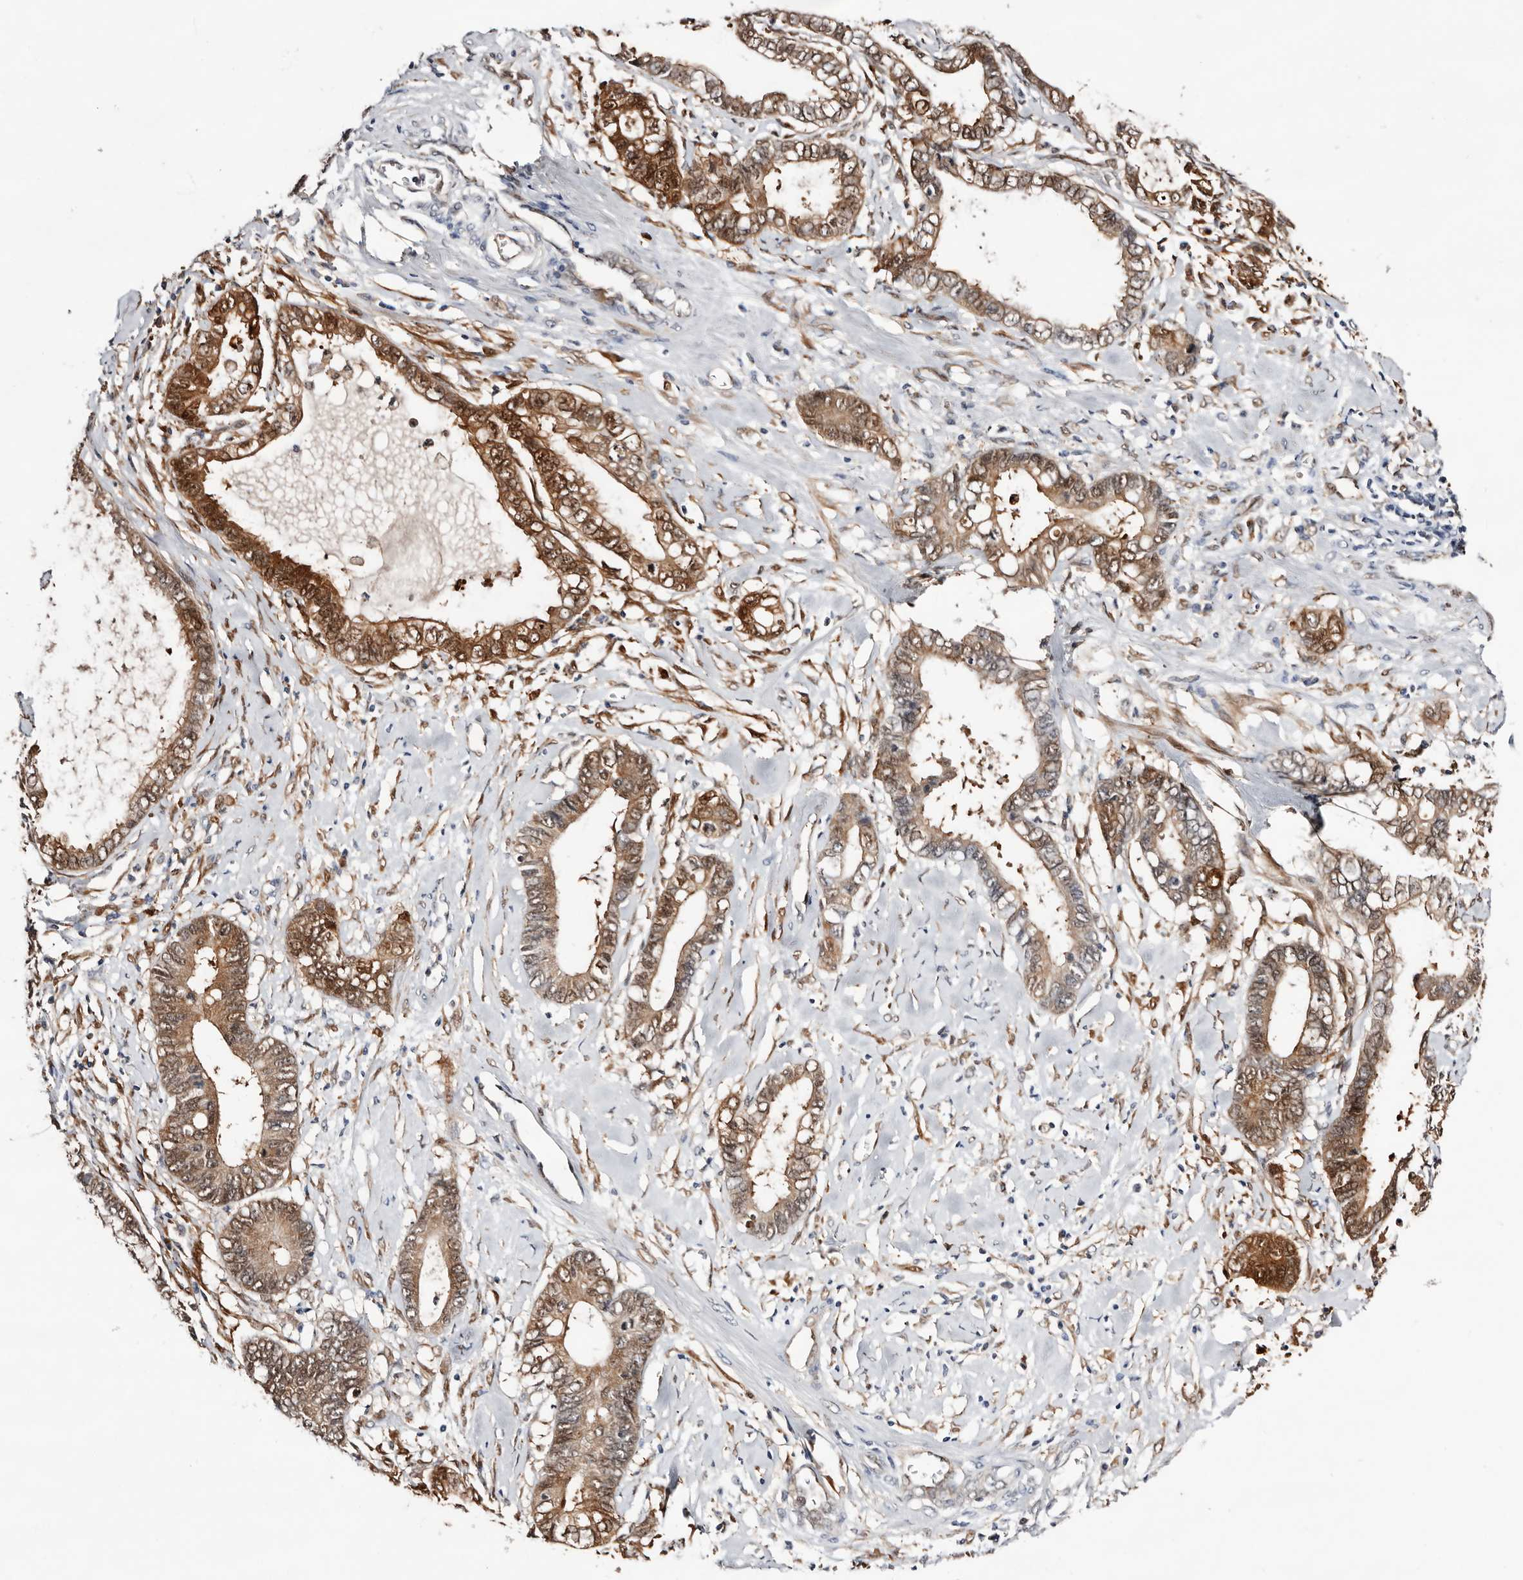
{"staining": {"intensity": "moderate", "quantity": ">75%", "location": "cytoplasmic/membranous,nuclear"}, "tissue": "cervical cancer", "cell_type": "Tumor cells", "image_type": "cancer", "snomed": [{"axis": "morphology", "description": "Adenocarcinoma, NOS"}, {"axis": "topography", "description": "Cervix"}], "caption": "Cervical adenocarcinoma was stained to show a protein in brown. There is medium levels of moderate cytoplasmic/membranous and nuclear expression in approximately >75% of tumor cells. The staining was performed using DAB (3,3'-diaminobenzidine), with brown indicating positive protein expression. Nuclei are stained blue with hematoxylin.", "gene": "TP53I3", "patient": {"sex": "female", "age": 44}}